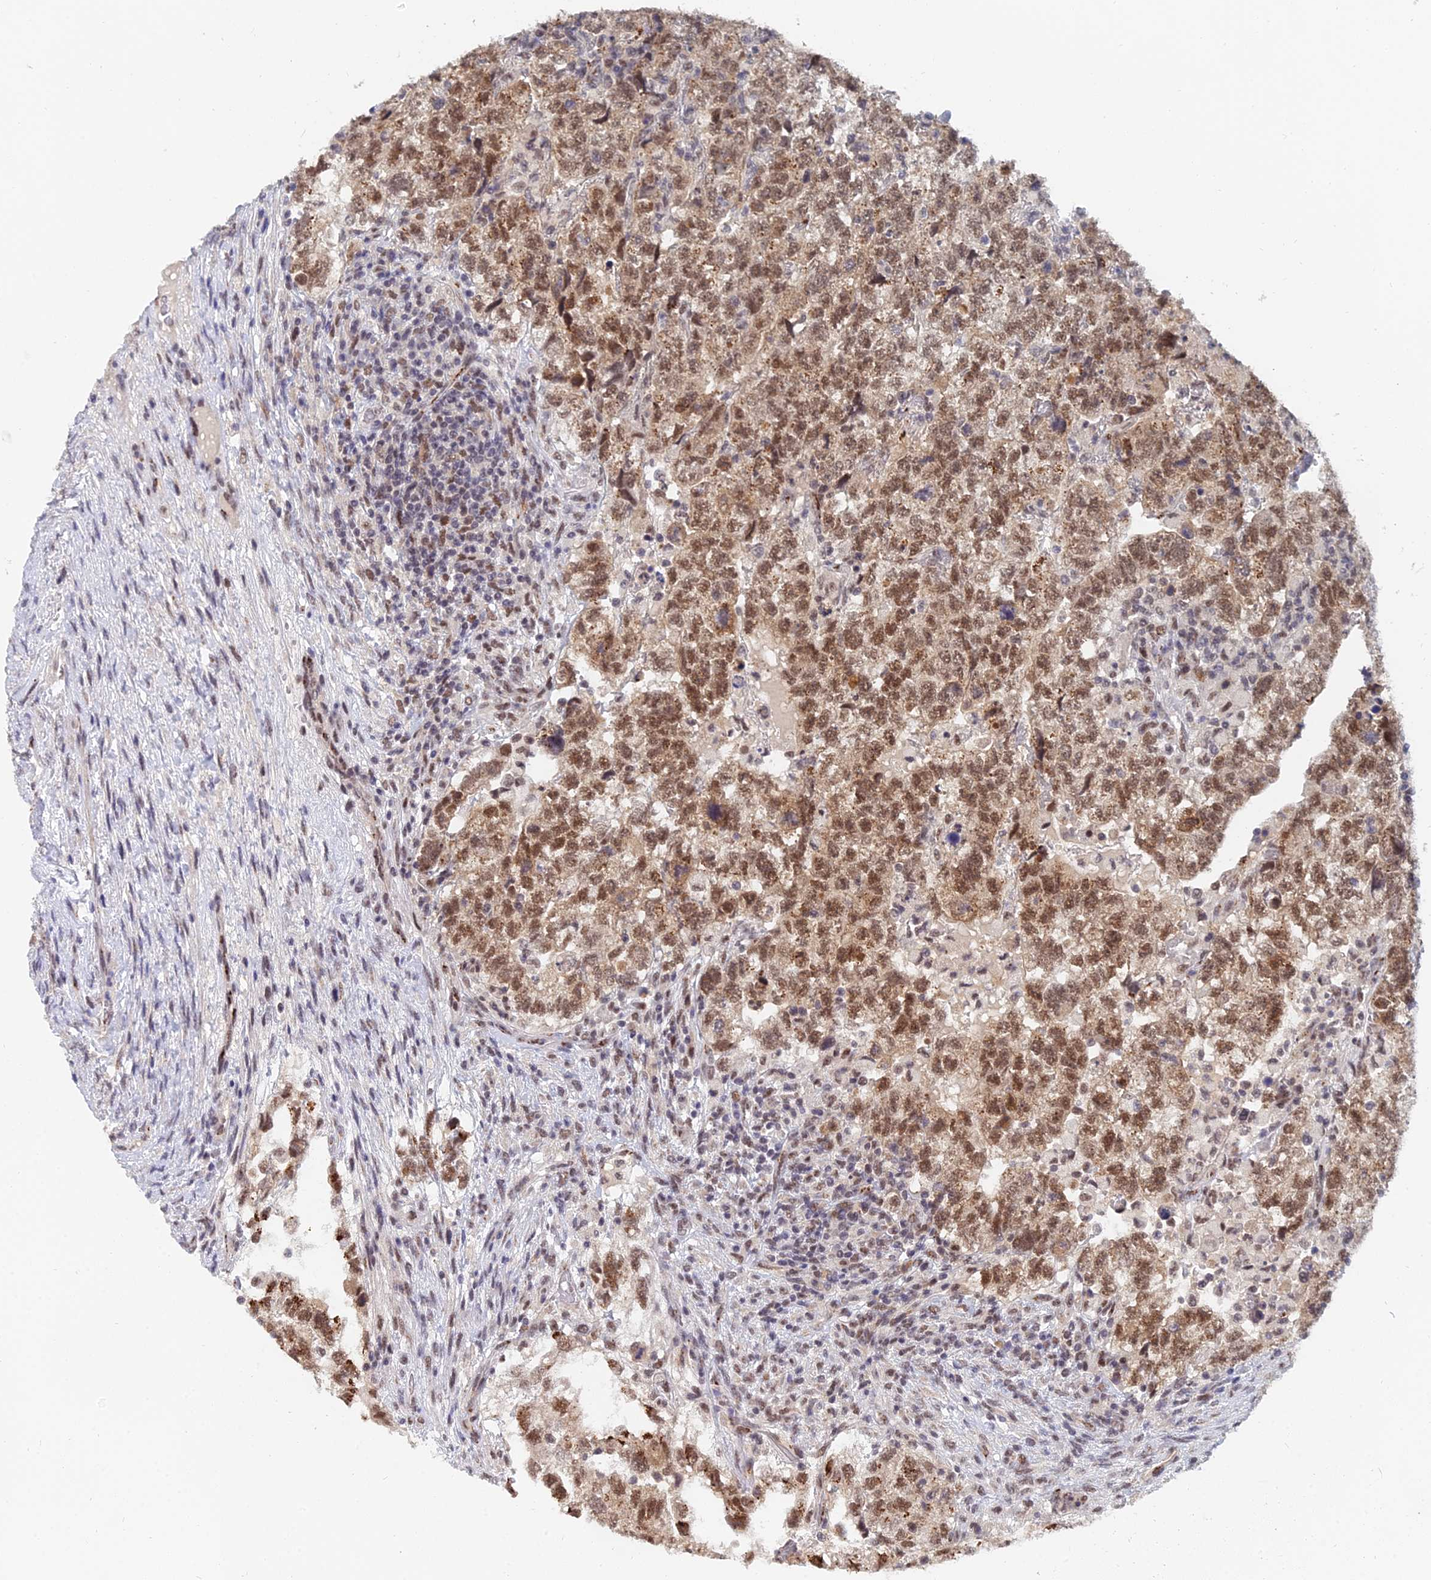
{"staining": {"intensity": "moderate", "quantity": ">75%", "location": "cytoplasmic/membranous,nuclear"}, "tissue": "testis cancer", "cell_type": "Tumor cells", "image_type": "cancer", "snomed": [{"axis": "morphology", "description": "Normal tissue, NOS"}, {"axis": "morphology", "description": "Carcinoma, Embryonal, NOS"}, {"axis": "topography", "description": "Testis"}], "caption": "Tumor cells display medium levels of moderate cytoplasmic/membranous and nuclear positivity in approximately >75% of cells in testis cancer.", "gene": "THOC3", "patient": {"sex": "male", "age": 36}}